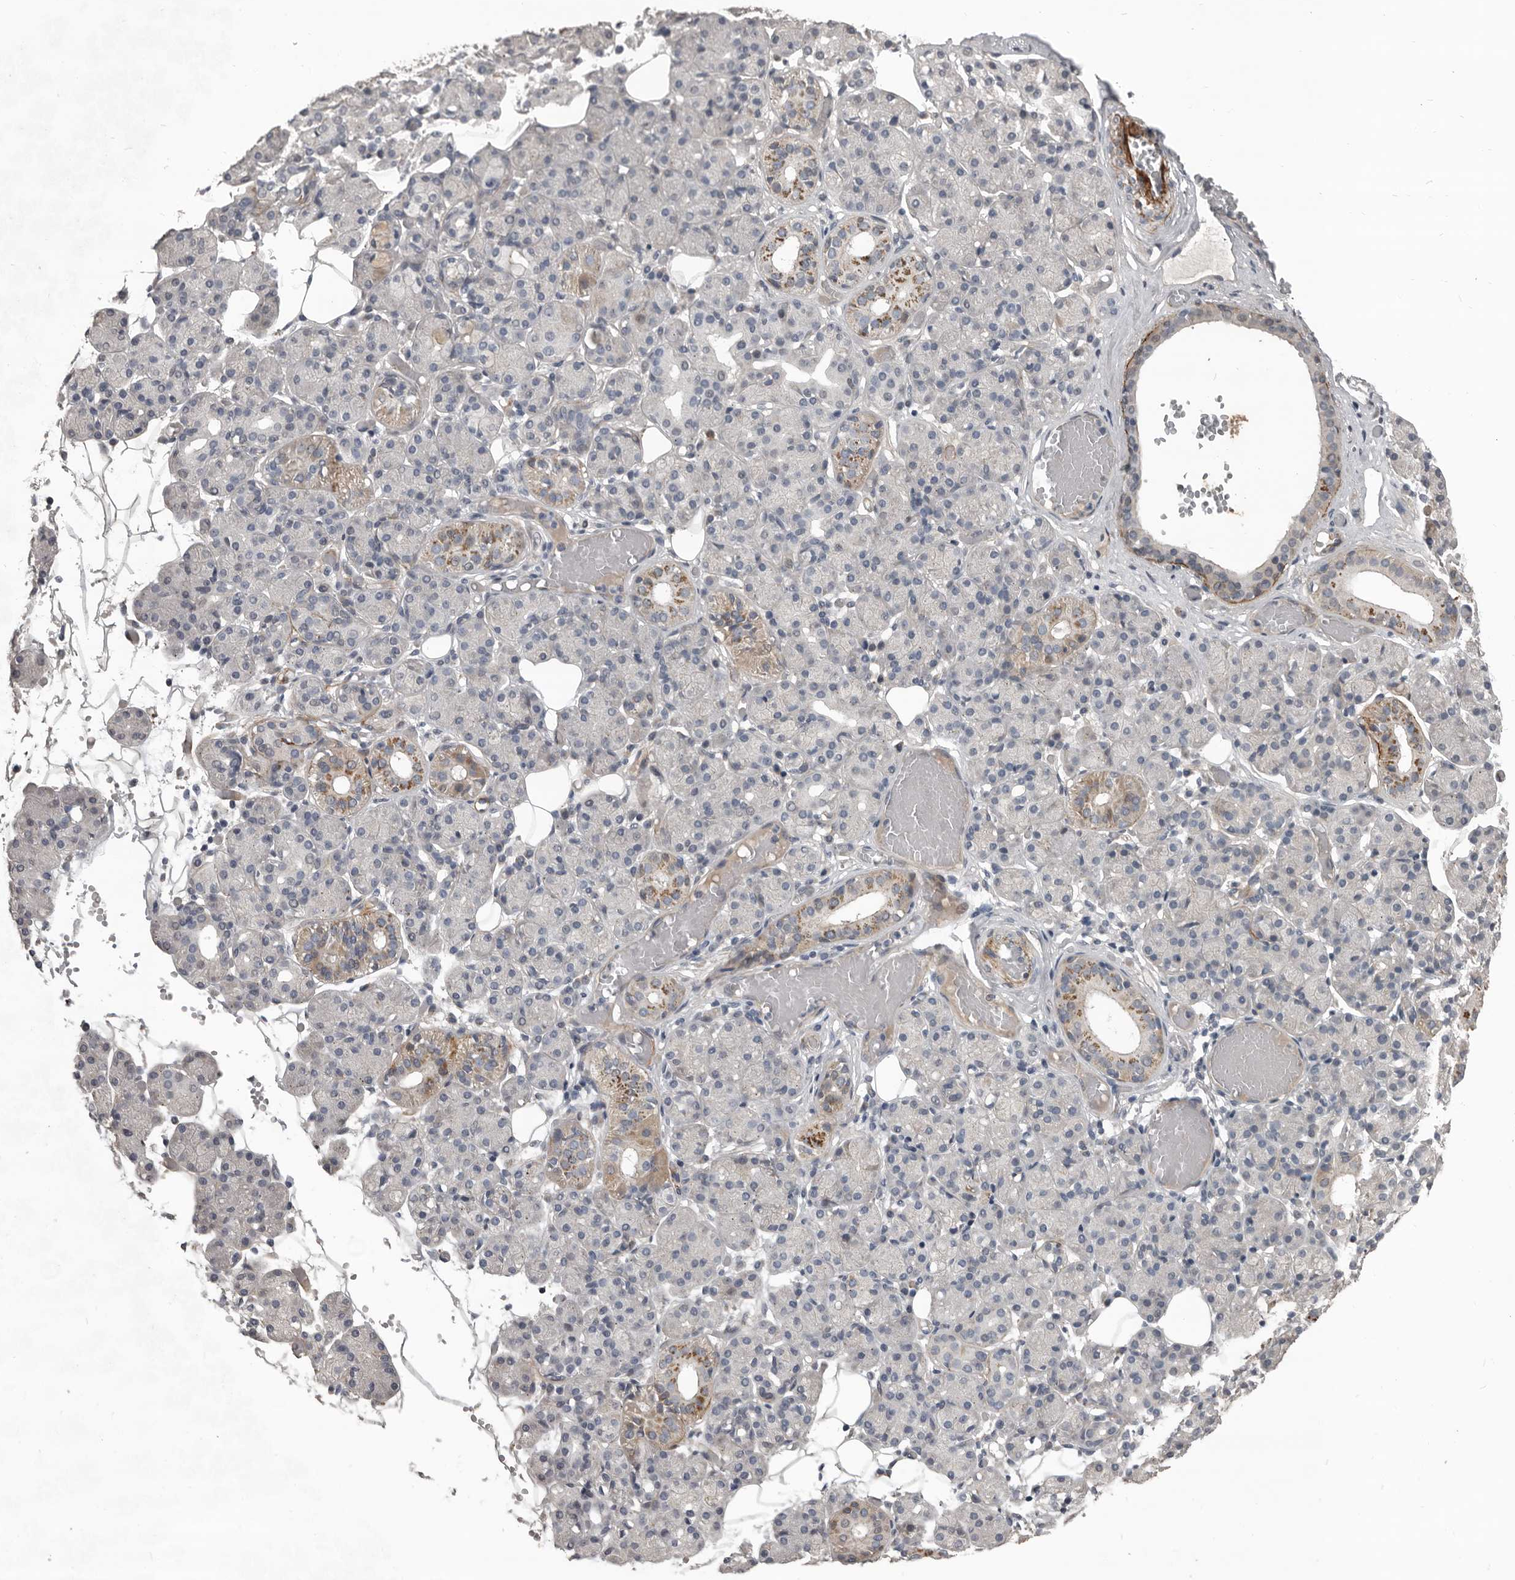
{"staining": {"intensity": "moderate", "quantity": "<25%", "location": "cytoplasmic/membranous"}, "tissue": "salivary gland", "cell_type": "Glandular cells", "image_type": "normal", "snomed": [{"axis": "morphology", "description": "Normal tissue, NOS"}, {"axis": "topography", "description": "Salivary gland"}], "caption": "Immunohistochemical staining of benign salivary gland shows moderate cytoplasmic/membranous protein staining in approximately <25% of glandular cells.", "gene": "C1orf216", "patient": {"sex": "male", "age": 63}}